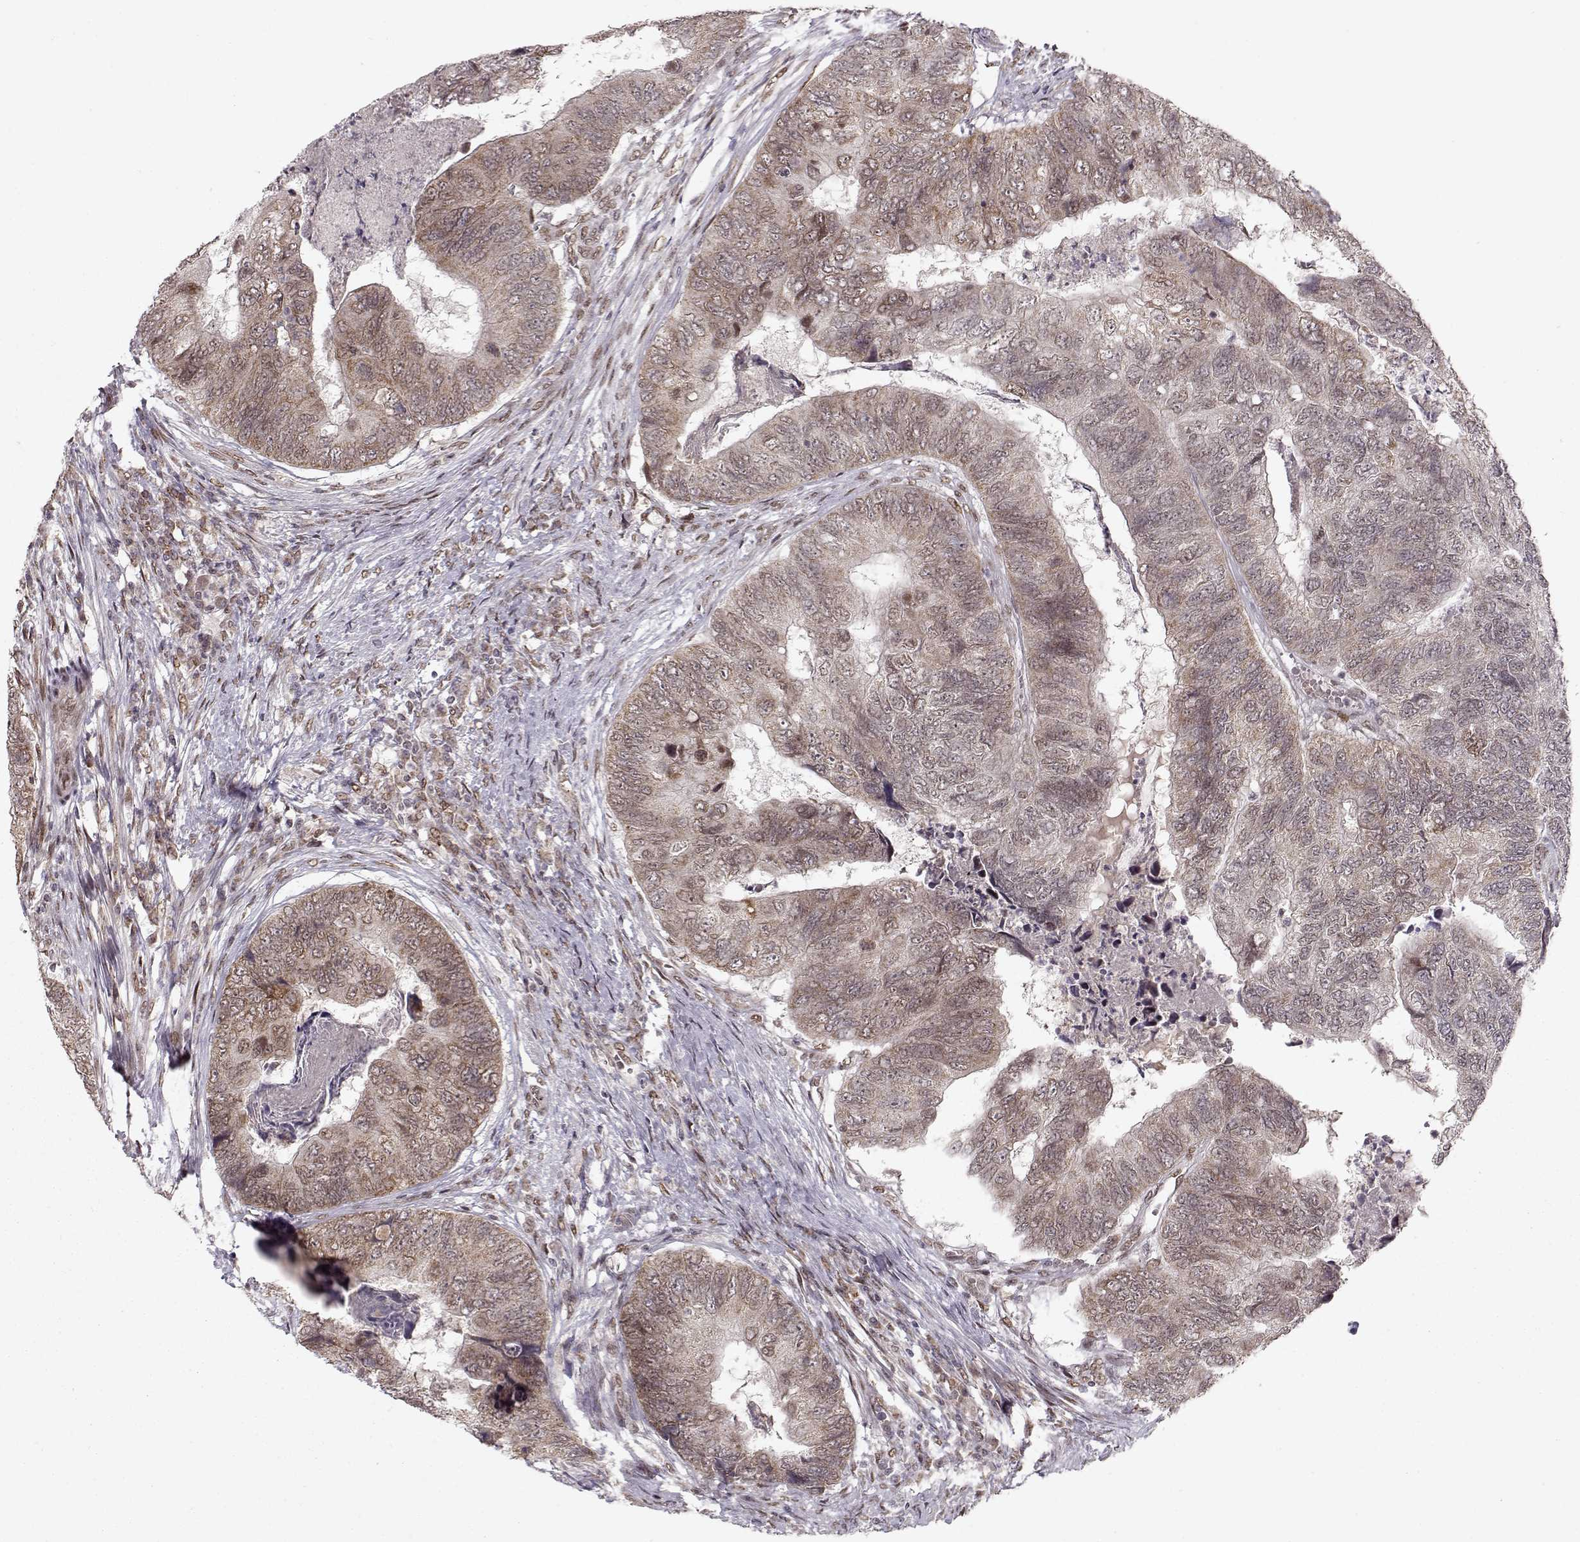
{"staining": {"intensity": "moderate", "quantity": ">75%", "location": "cytoplasmic/membranous"}, "tissue": "colorectal cancer", "cell_type": "Tumor cells", "image_type": "cancer", "snomed": [{"axis": "morphology", "description": "Adenocarcinoma, NOS"}, {"axis": "topography", "description": "Colon"}], "caption": "This image demonstrates colorectal adenocarcinoma stained with IHC to label a protein in brown. The cytoplasmic/membranous of tumor cells show moderate positivity for the protein. Nuclei are counter-stained blue.", "gene": "RAI1", "patient": {"sex": "female", "age": 67}}